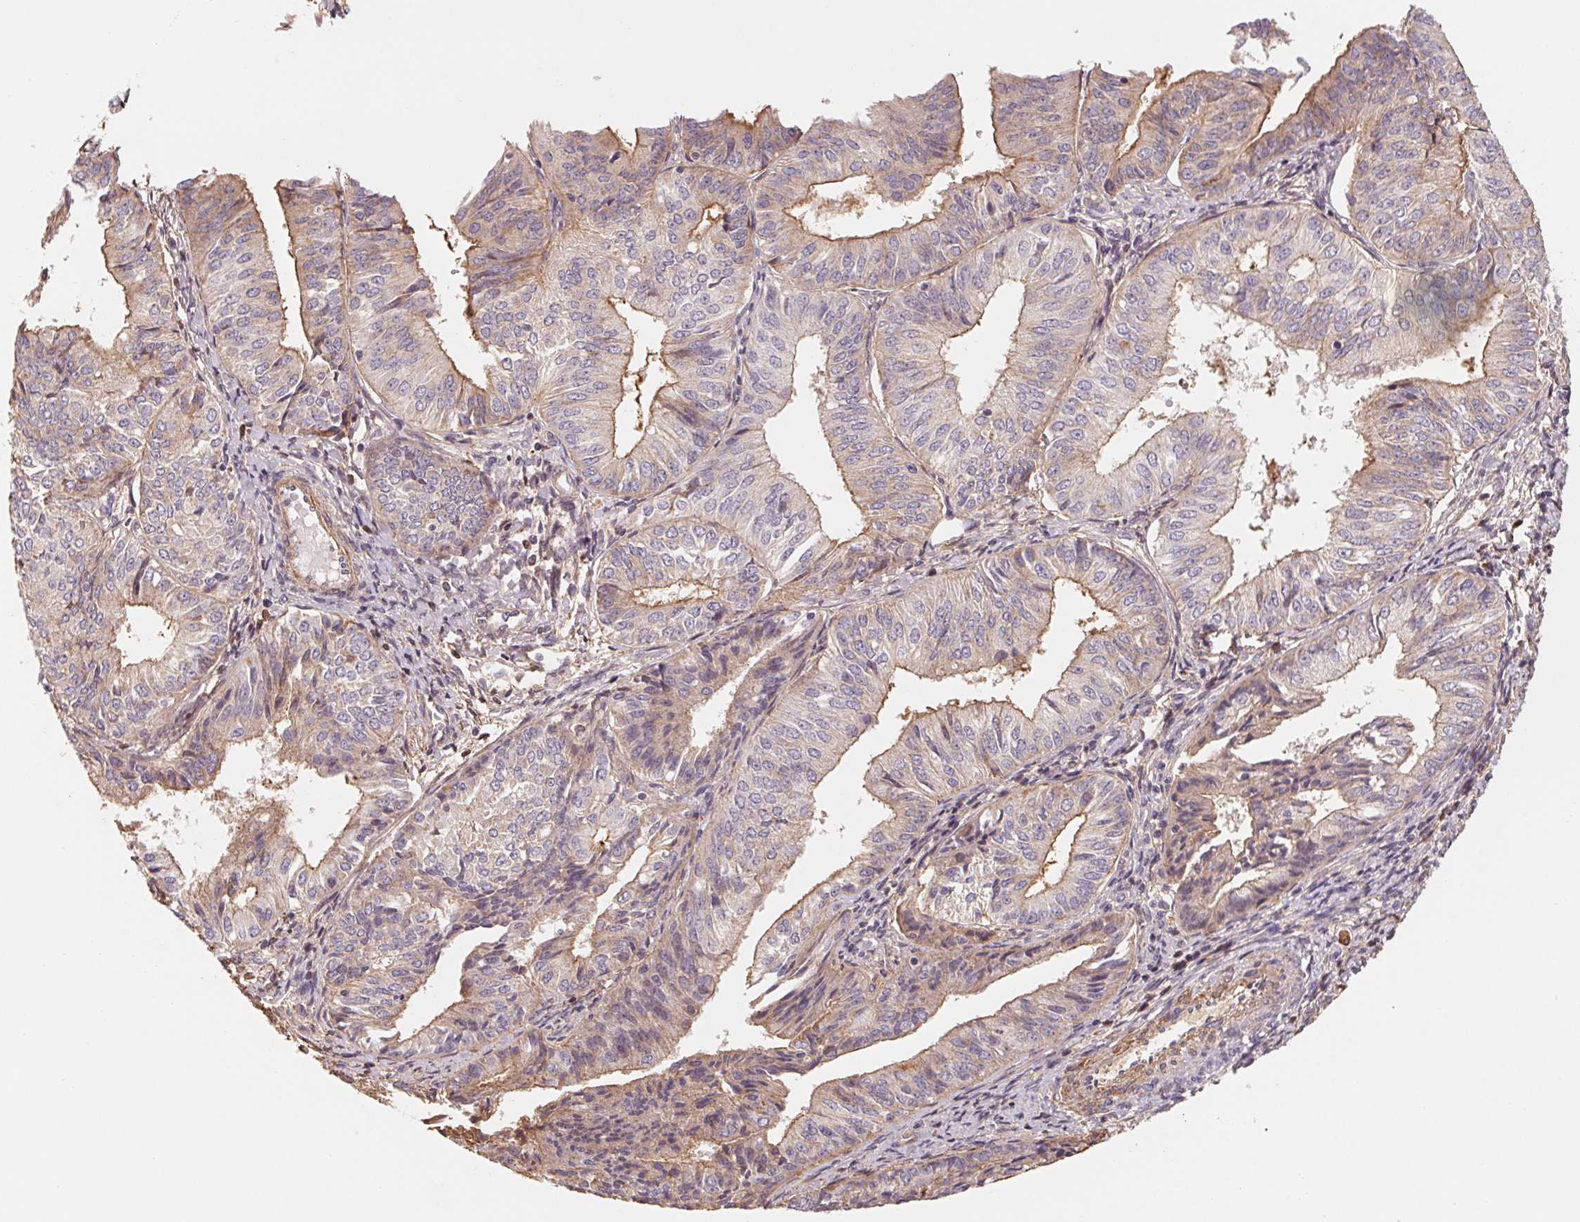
{"staining": {"intensity": "moderate", "quantity": "25%-75%", "location": "cytoplasmic/membranous"}, "tissue": "endometrial cancer", "cell_type": "Tumor cells", "image_type": "cancer", "snomed": [{"axis": "morphology", "description": "Adenocarcinoma, NOS"}, {"axis": "topography", "description": "Endometrium"}], "caption": "Adenocarcinoma (endometrial) stained with a brown dye displays moderate cytoplasmic/membranous positive positivity in approximately 25%-75% of tumor cells.", "gene": "CCDC112", "patient": {"sex": "female", "age": 58}}